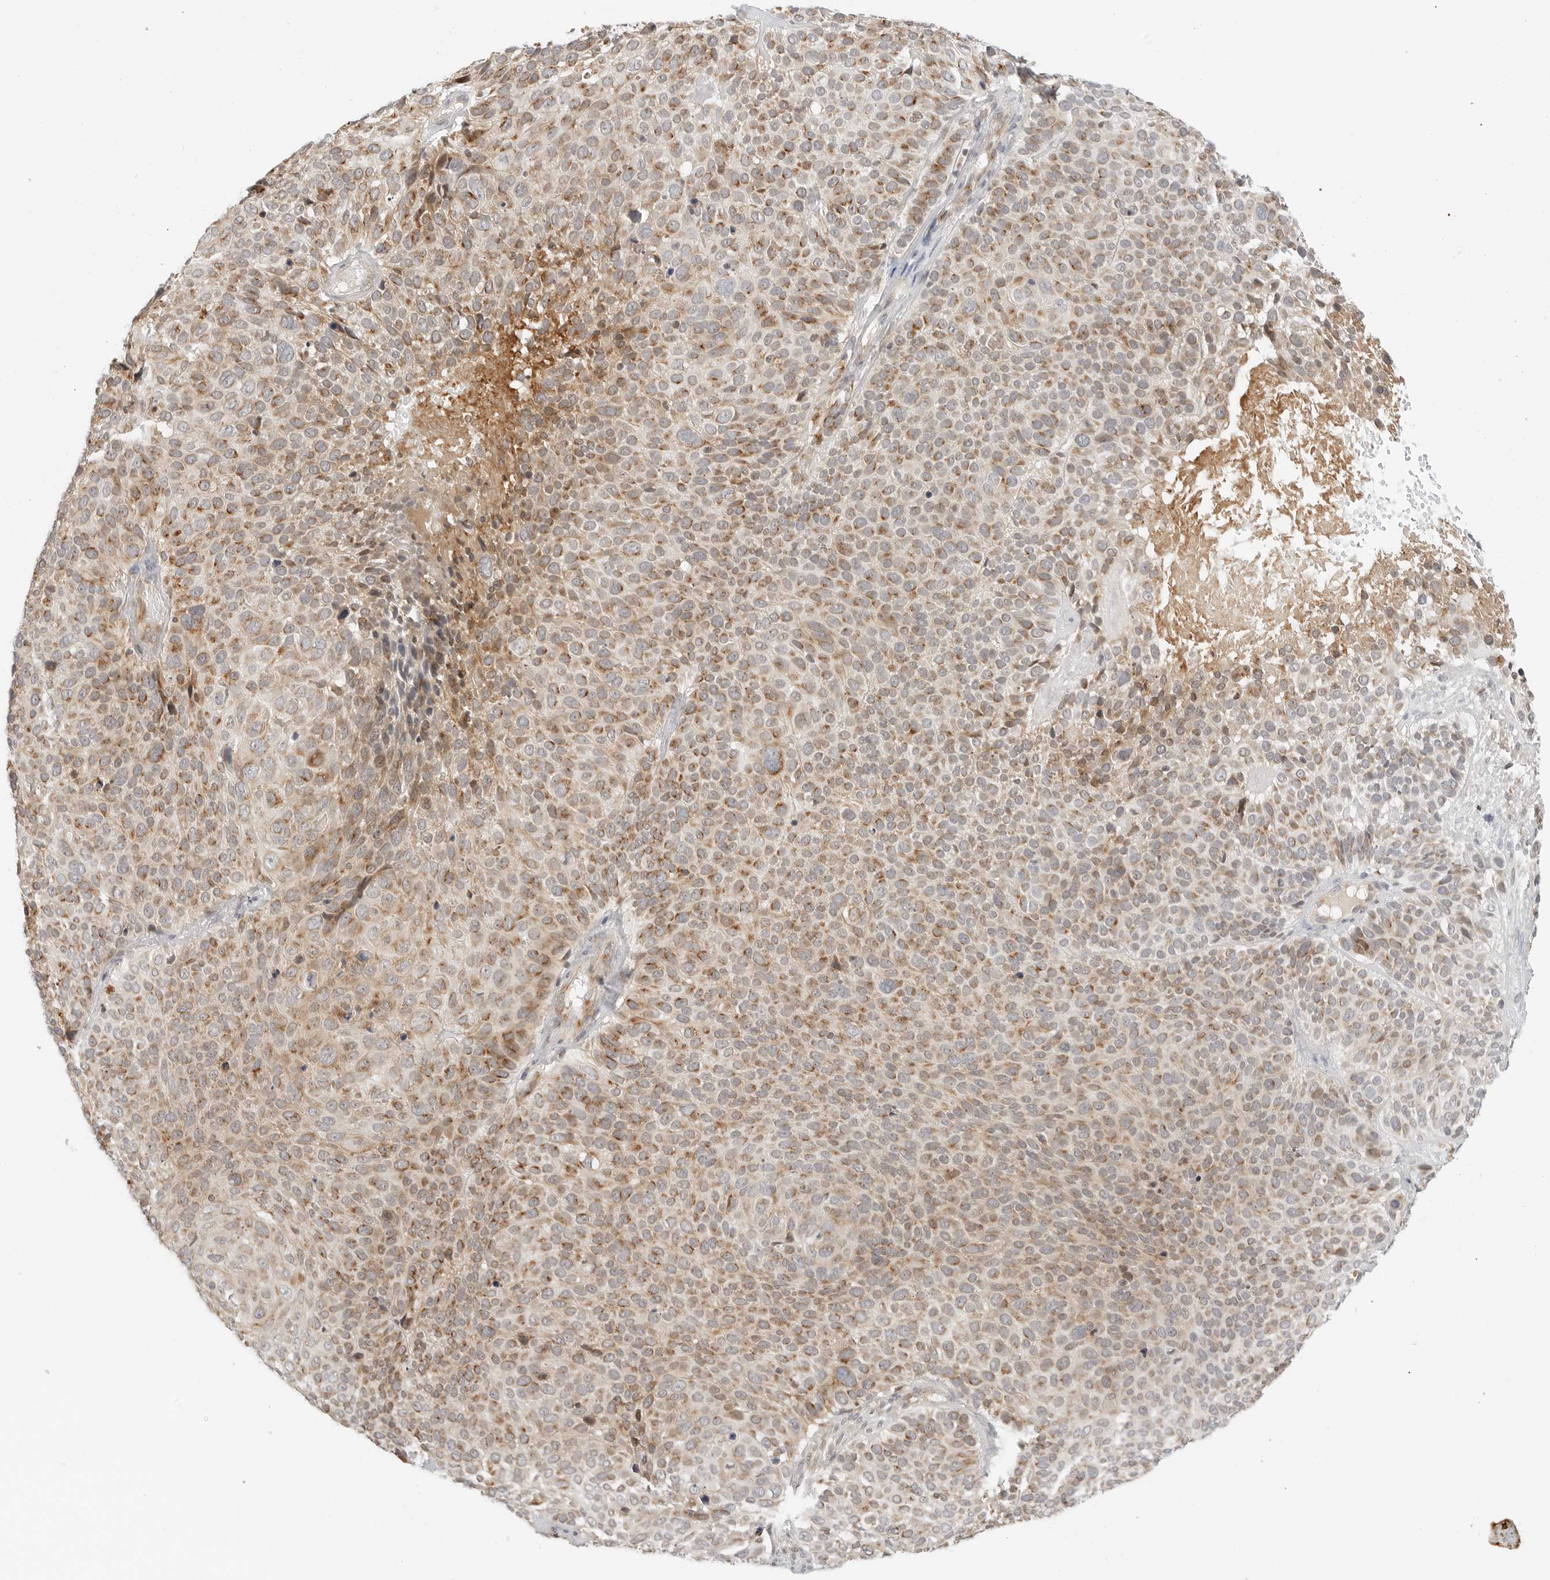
{"staining": {"intensity": "moderate", "quantity": ">75%", "location": "cytoplasmic/membranous"}, "tissue": "cervical cancer", "cell_type": "Tumor cells", "image_type": "cancer", "snomed": [{"axis": "morphology", "description": "Squamous cell carcinoma, NOS"}, {"axis": "topography", "description": "Cervix"}], "caption": "Tumor cells display medium levels of moderate cytoplasmic/membranous staining in approximately >75% of cells in human squamous cell carcinoma (cervical). (DAB IHC, brown staining for protein, blue staining for nuclei).", "gene": "DYRK4", "patient": {"sex": "female", "age": 74}}